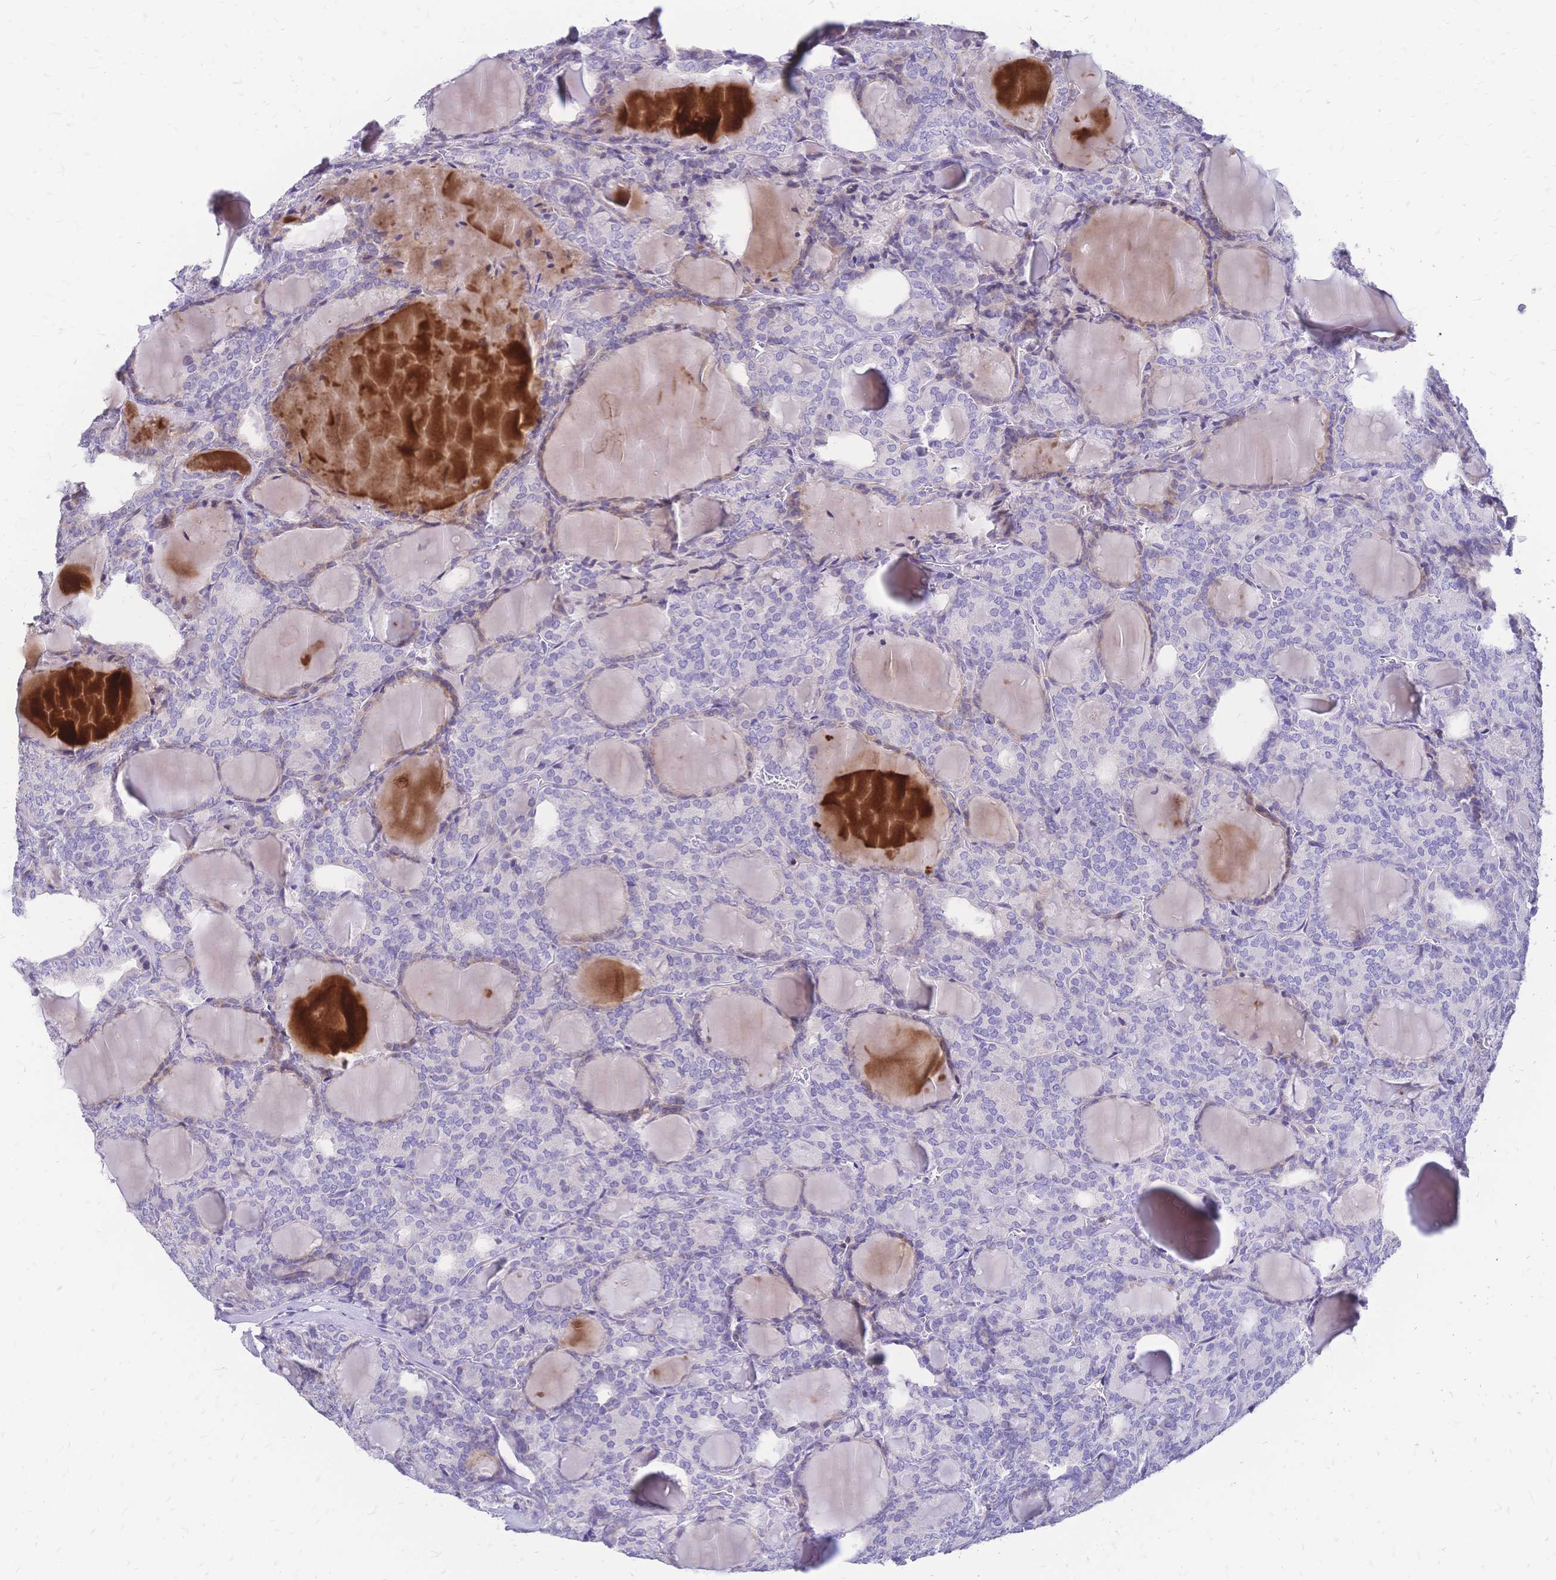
{"staining": {"intensity": "negative", "quantity": "none", "location": "none"}, "tissue": "thyroid cancer", "cell_type": "Tumor cells", "image_type": "cancer", "snomed": [{"axis": "morphology", "description": "Follicular adenoma carcinoma, NOS"}, {"axis": "topography", "description": "Thyroid gland"}], "caption": "Immunohistochemical staining of thyroid cancer demonstrates no significant positivity in tumor cells.", "gene": "IL2RA", "patient": {"sex": "male", "age": 74}}